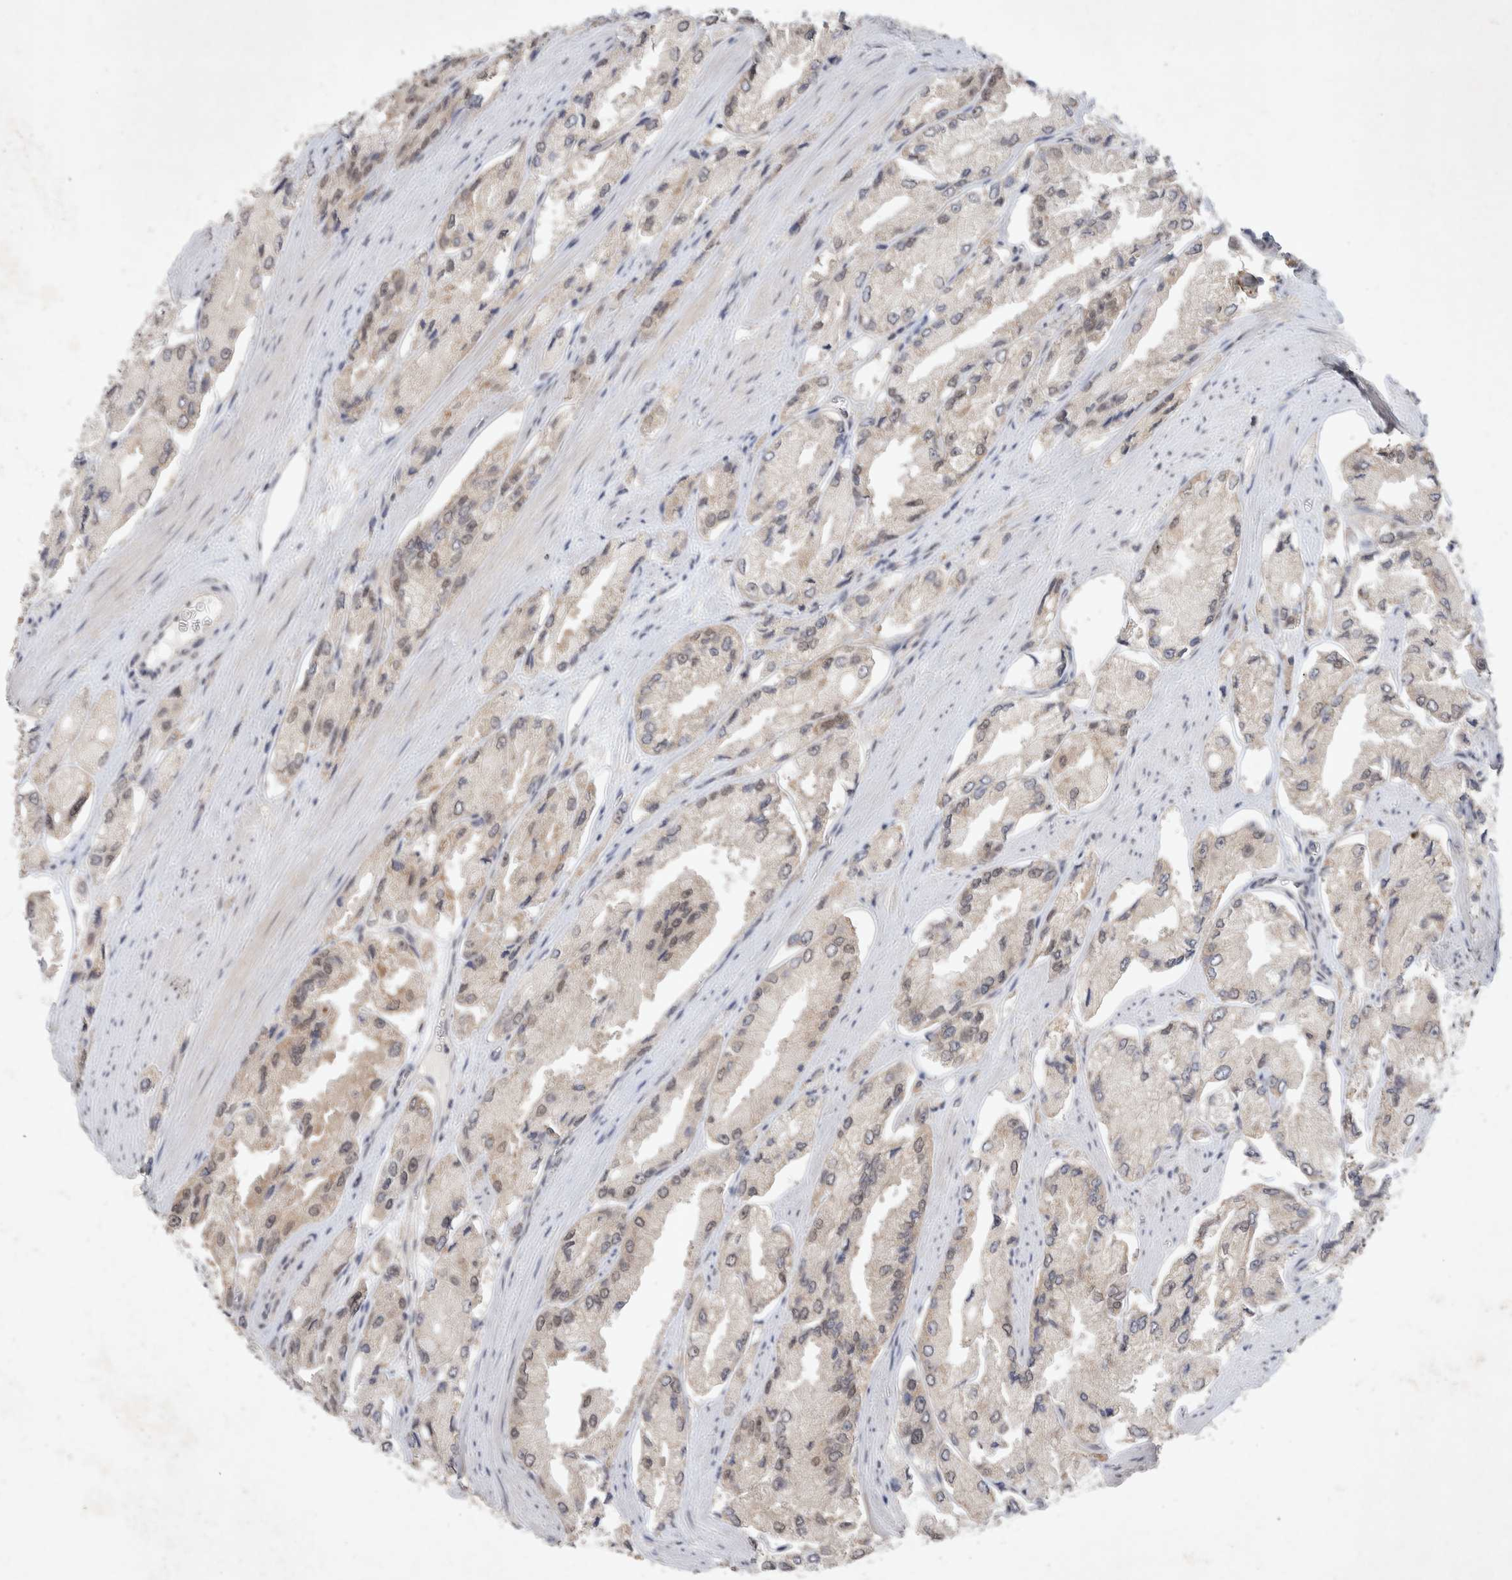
{"staining": {"intensity": "weak", "quantity": "25%-75%", "location": "nuclear"}, "tissue": "prostate cancer", "cell_type": "Tumor cells", "image_type": "cancer", "snomed": [{"axis": "morphology", "description": "Adenocarcinoma, High grade"}, {"axis": "topography", "description": "Prostate"}], "caption": "IHC (DAB (3,3'-diaminobenzidine)) staining of human prostate high-grade adenocarcinoma shows weak nuclear protein positivity in about 25%-75% of tumor cells.", "gene": "FBXO42", "patient": {"sex": "male", "age": 58}}